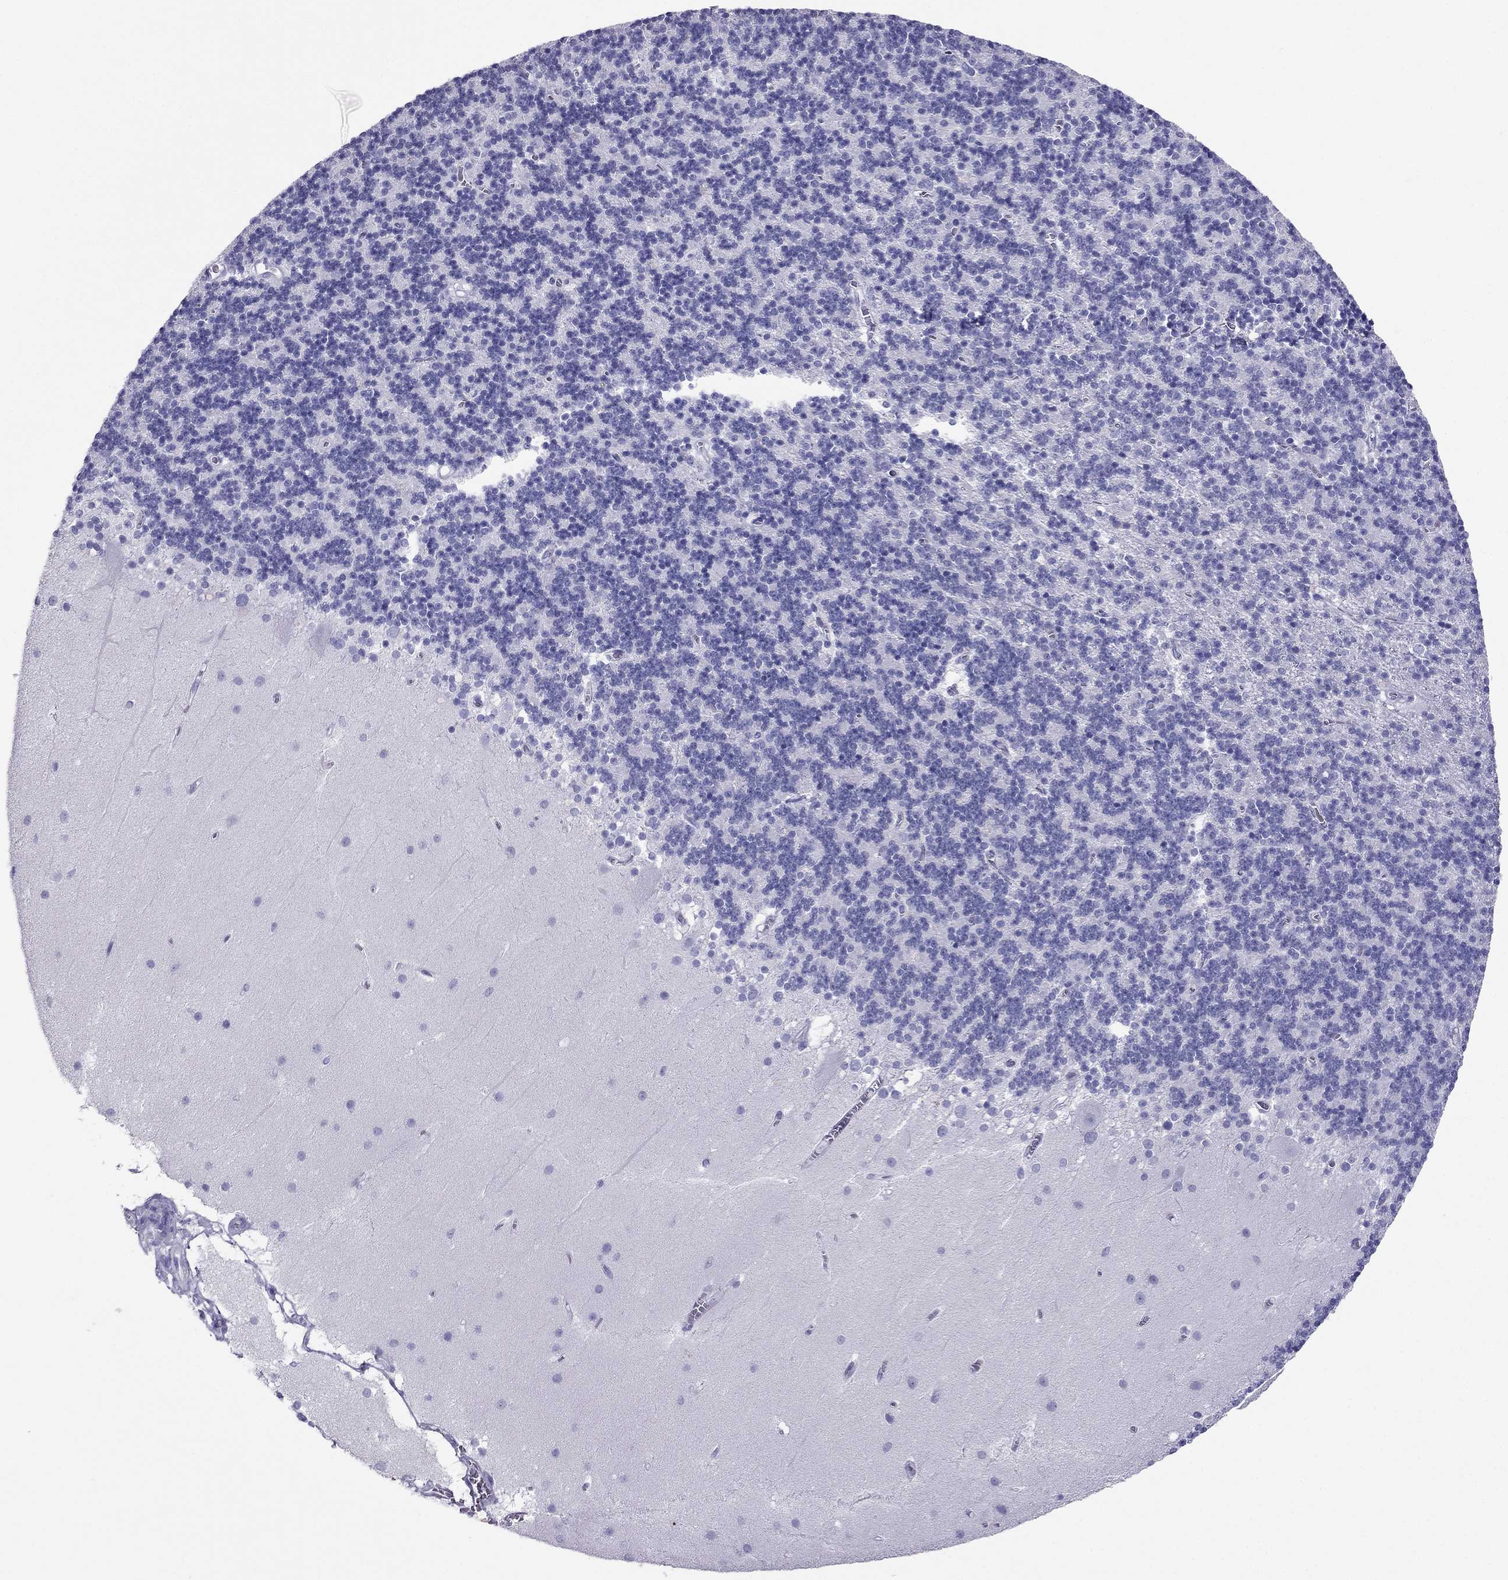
{"staining": {"intensity": "negative", "quantity": "none", "location": "none"}, "tissue": "cerebellum", "cell_type": "Cells in granular layer", "image_type": "normal", "snomed": [{"axis": "morphology", "description": "Normal tissue, NOS"}, {"axis": "topography", "description": "Cerebellum"}], "caption": "DAB immunohistochemical staining of normal human cerebellum exhibits no significant staining in cells in granular layer. (DAB immunohistochemistry (IHC), high magnification).", "gene": "PDE6A", "patient": {"sex": "male", "age": 70}}